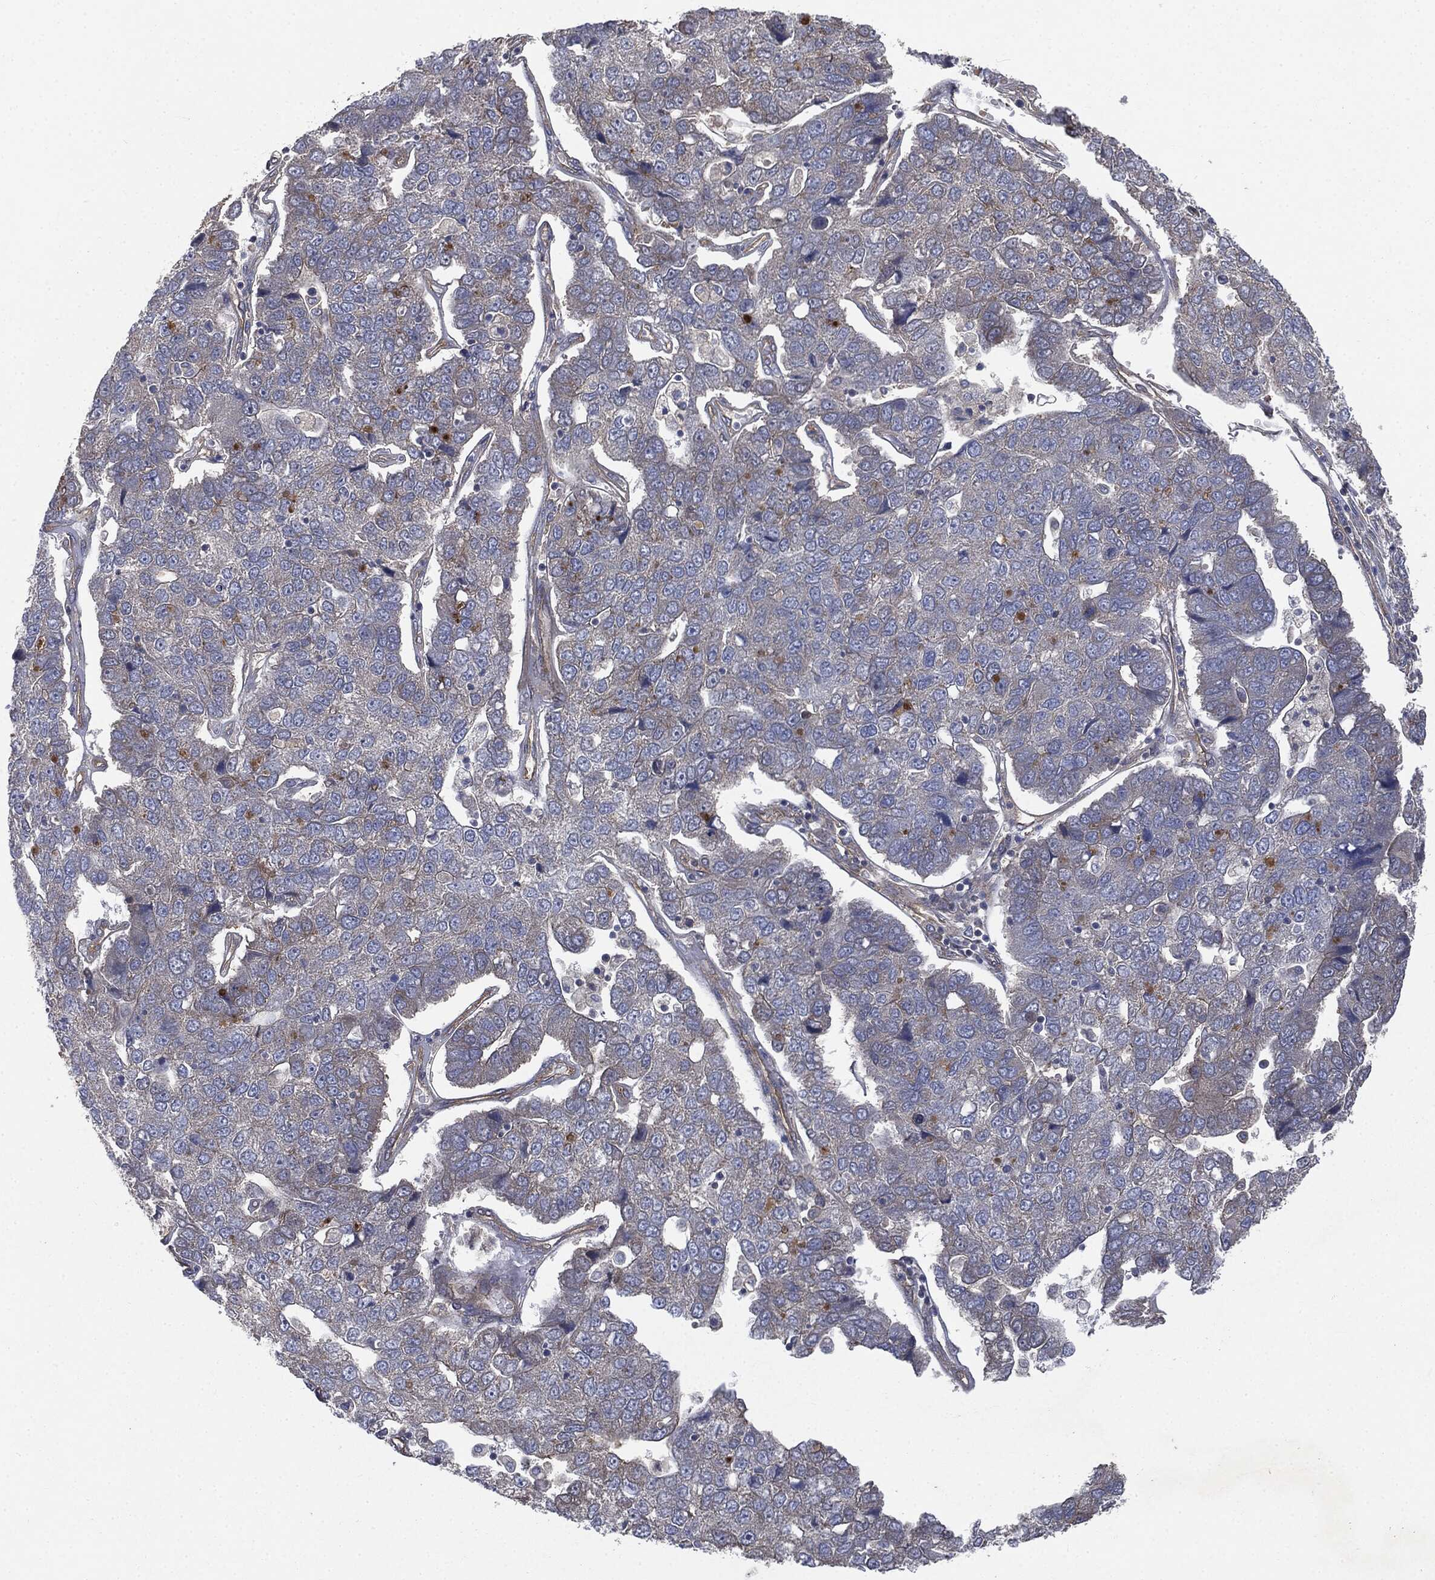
{"staining": {"intensity": "negative", "quantity": "none", "location": "none"}, "tissue": "pancreatic cancer", "cell_type": "Tumor cells", "image_type": "cancer", "snomed": [{"axis": "morphology", "description": "Adenocarcinoma, NOS"}, {"axis": "topography", "description": "Pancreas"}], "caption": "An IHC photomicrograph of adenocarcinoma (pancreatic) is shown. There is no staining in tumor cells of adenocarcinoma (pancreatic).", "gene": "EPS15L1", "patient": {"sex": "female", "age": 61}}